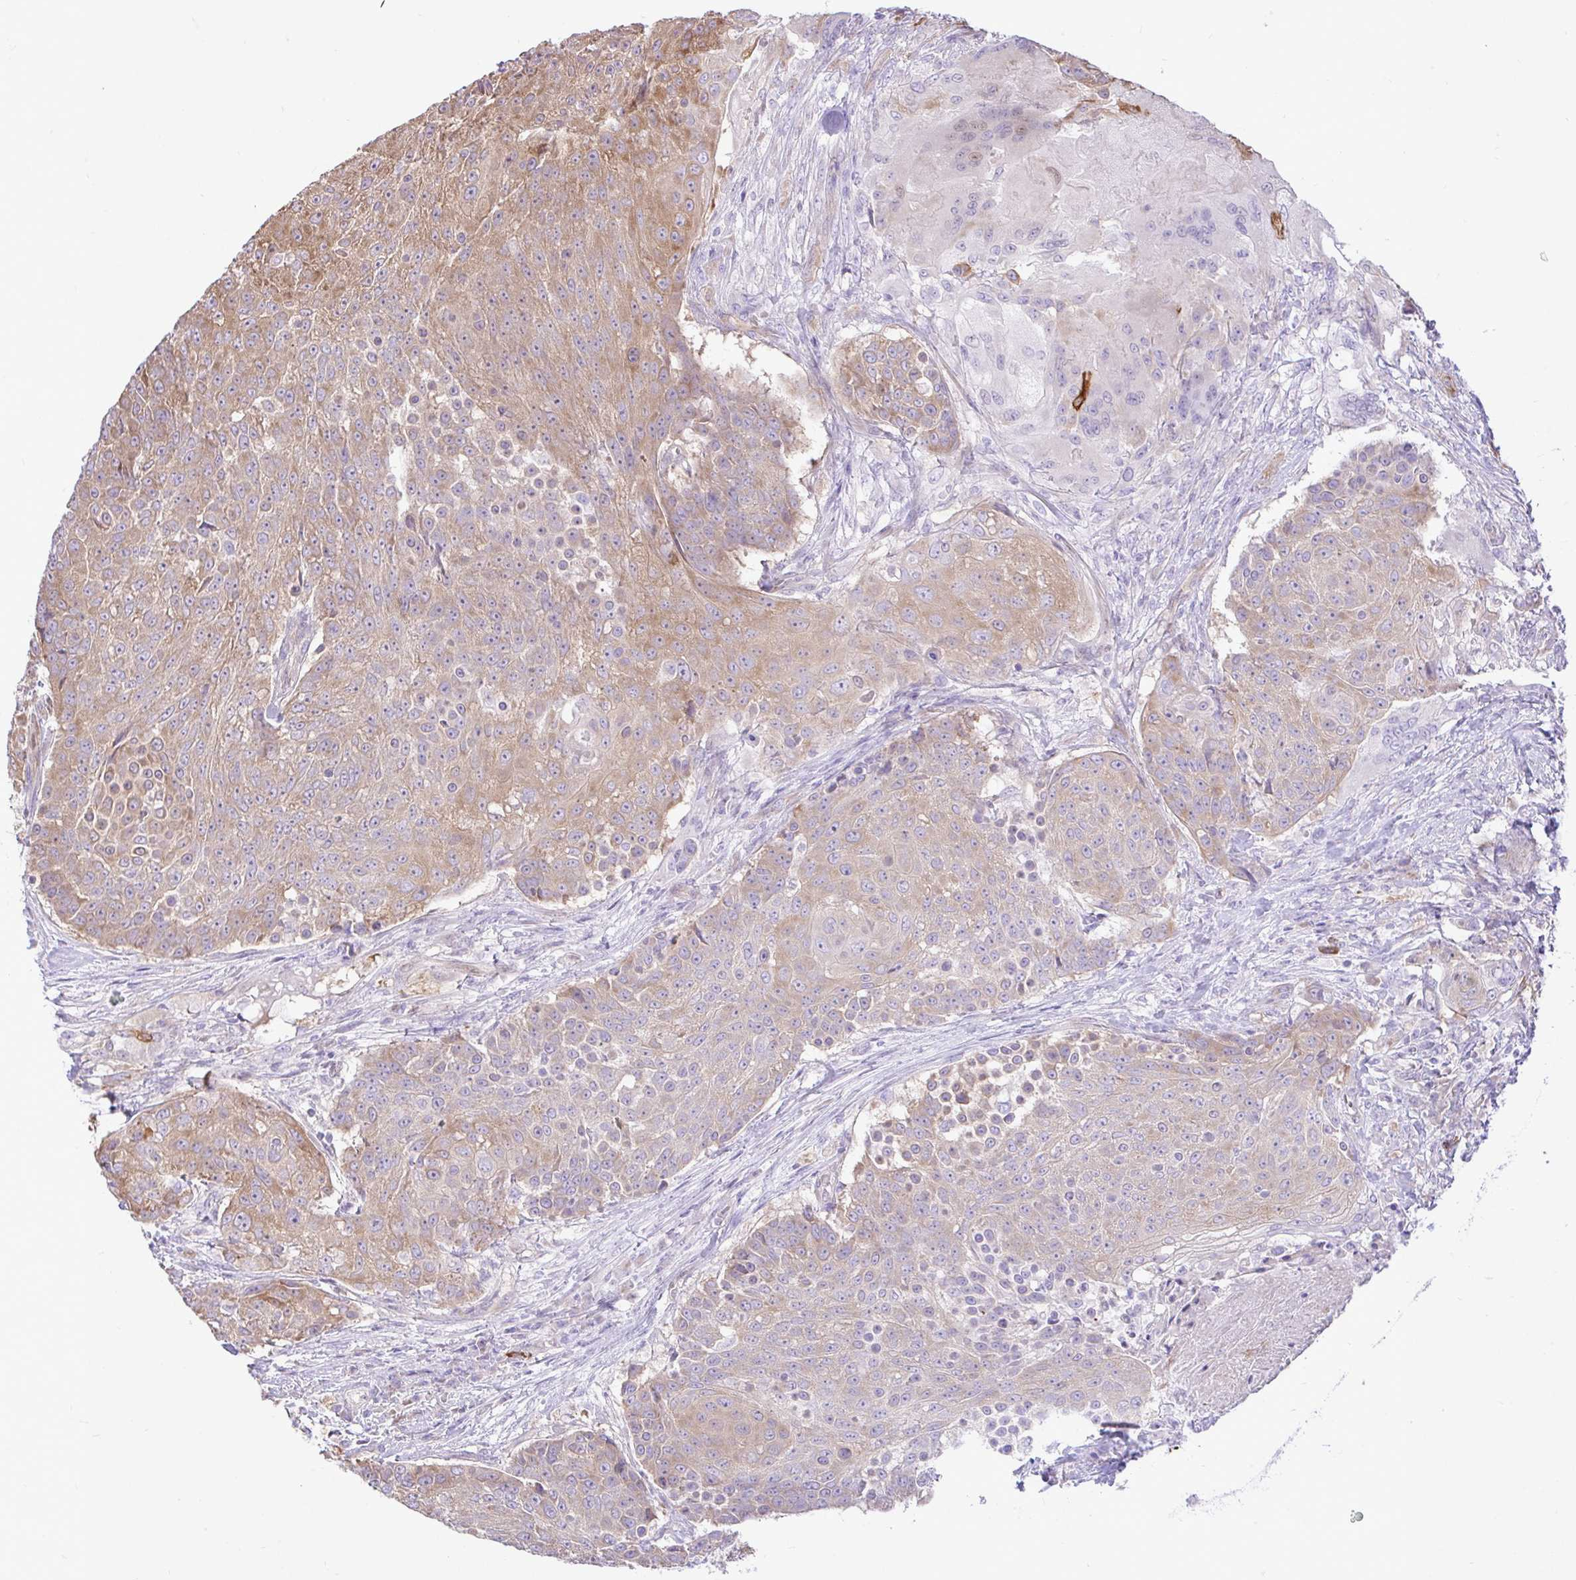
{"staining": {"intensity": "moderate", "quantity": "25%-75%", "location": "cytoplasmic/membranous"}, "tissue": "urothelial cancer", "cell_type": "Tumor cells", "image_type": "cancer", "snomed": [{"axis": "morphology", "description": "Urothelial carcinoma, High grade"}, {"axis": "topography", "description": "Urinary bladder"}], "caption": "Protein staining of urothelial carcinoma (high-grade) tissue shows moderate cytoplasmic/membranous expression in about 25%-75% of tumor cells.", "gene": "EEF1A2", "patient": {"sex": "female", "age": 63}}